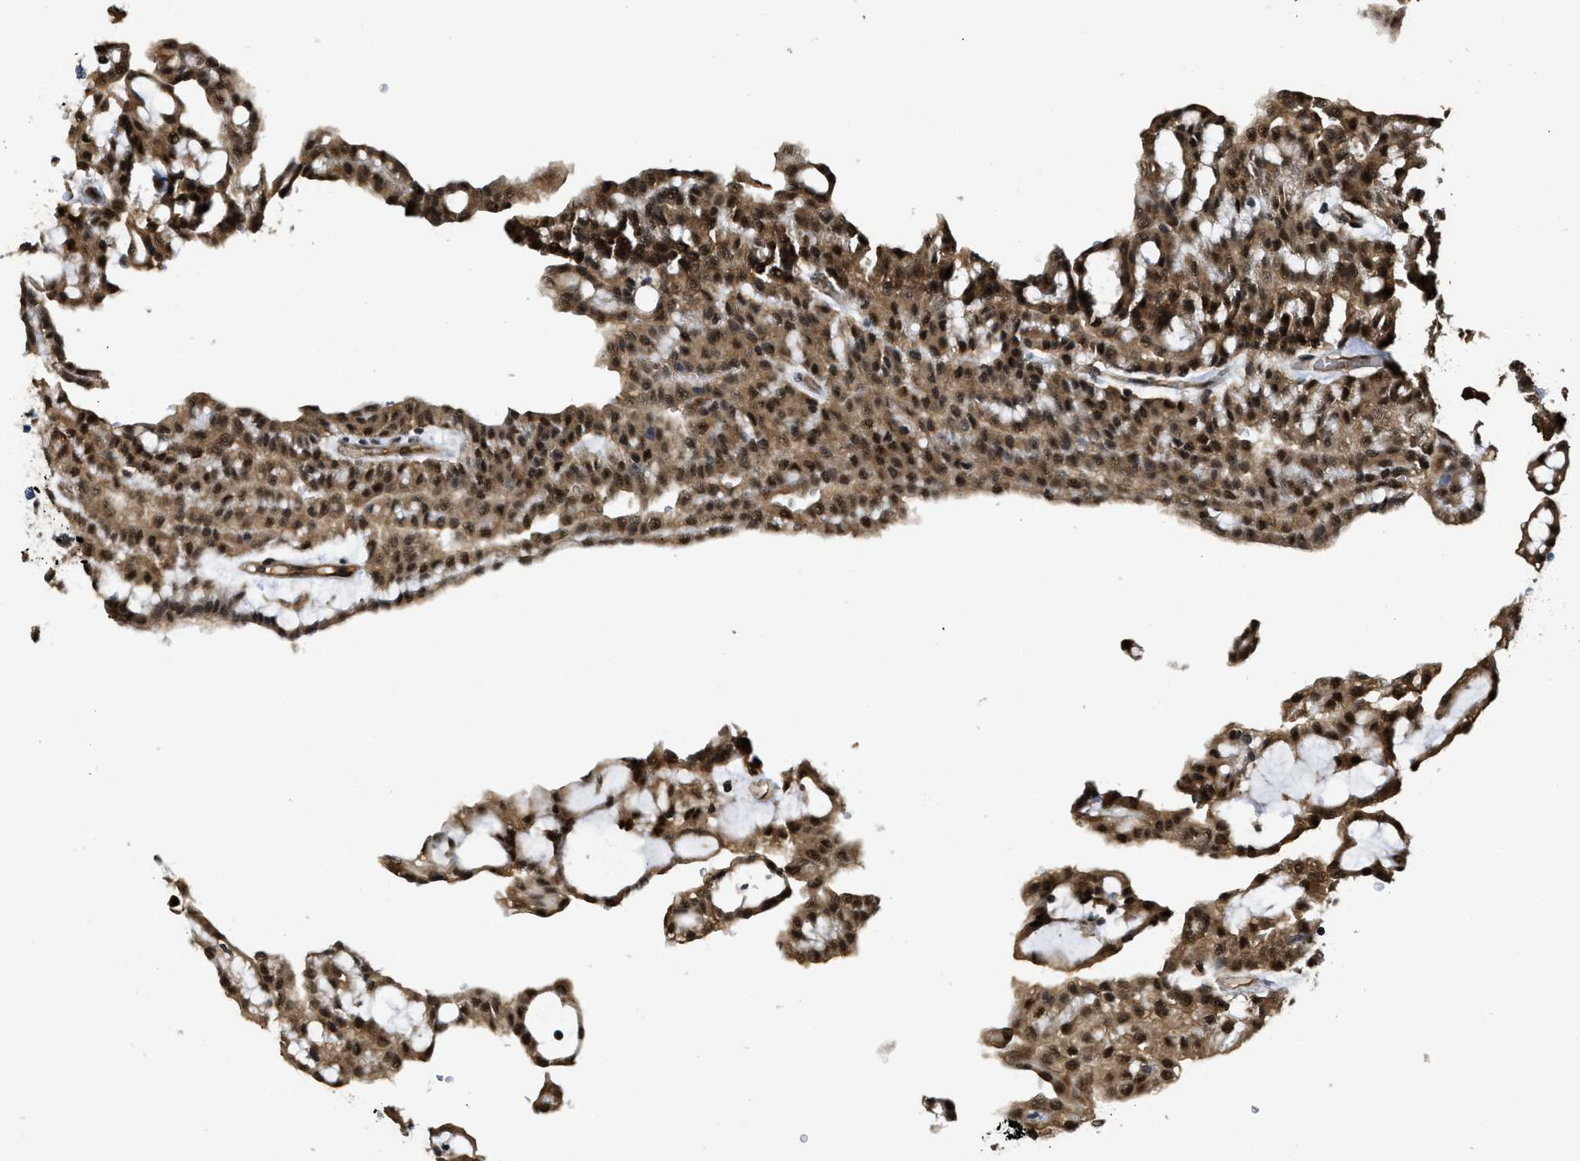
{"staining": {"intensity": "strong", "quantity": ">75%", "location": "cytoplasmic/membranous,nuclear"}, "tissue": "renal cancer", "cell_type": "Tumor cells", "image_type": "cancer", "snomed": [{"axis": "morphology", "description": "Adenocarcinoma, NOS"}, {"axis": "topography", "description": "Kidney"}], "caption": "Strong cytoplasmic/membranous and nuclear expression is present in about >75% of tumor cells in adenocarcinoma (renal). (DAB IHC with brightfield microscopy, high magnification).", "gene": "PSMC5", "patient": {"sex": "male", "age": 63}}